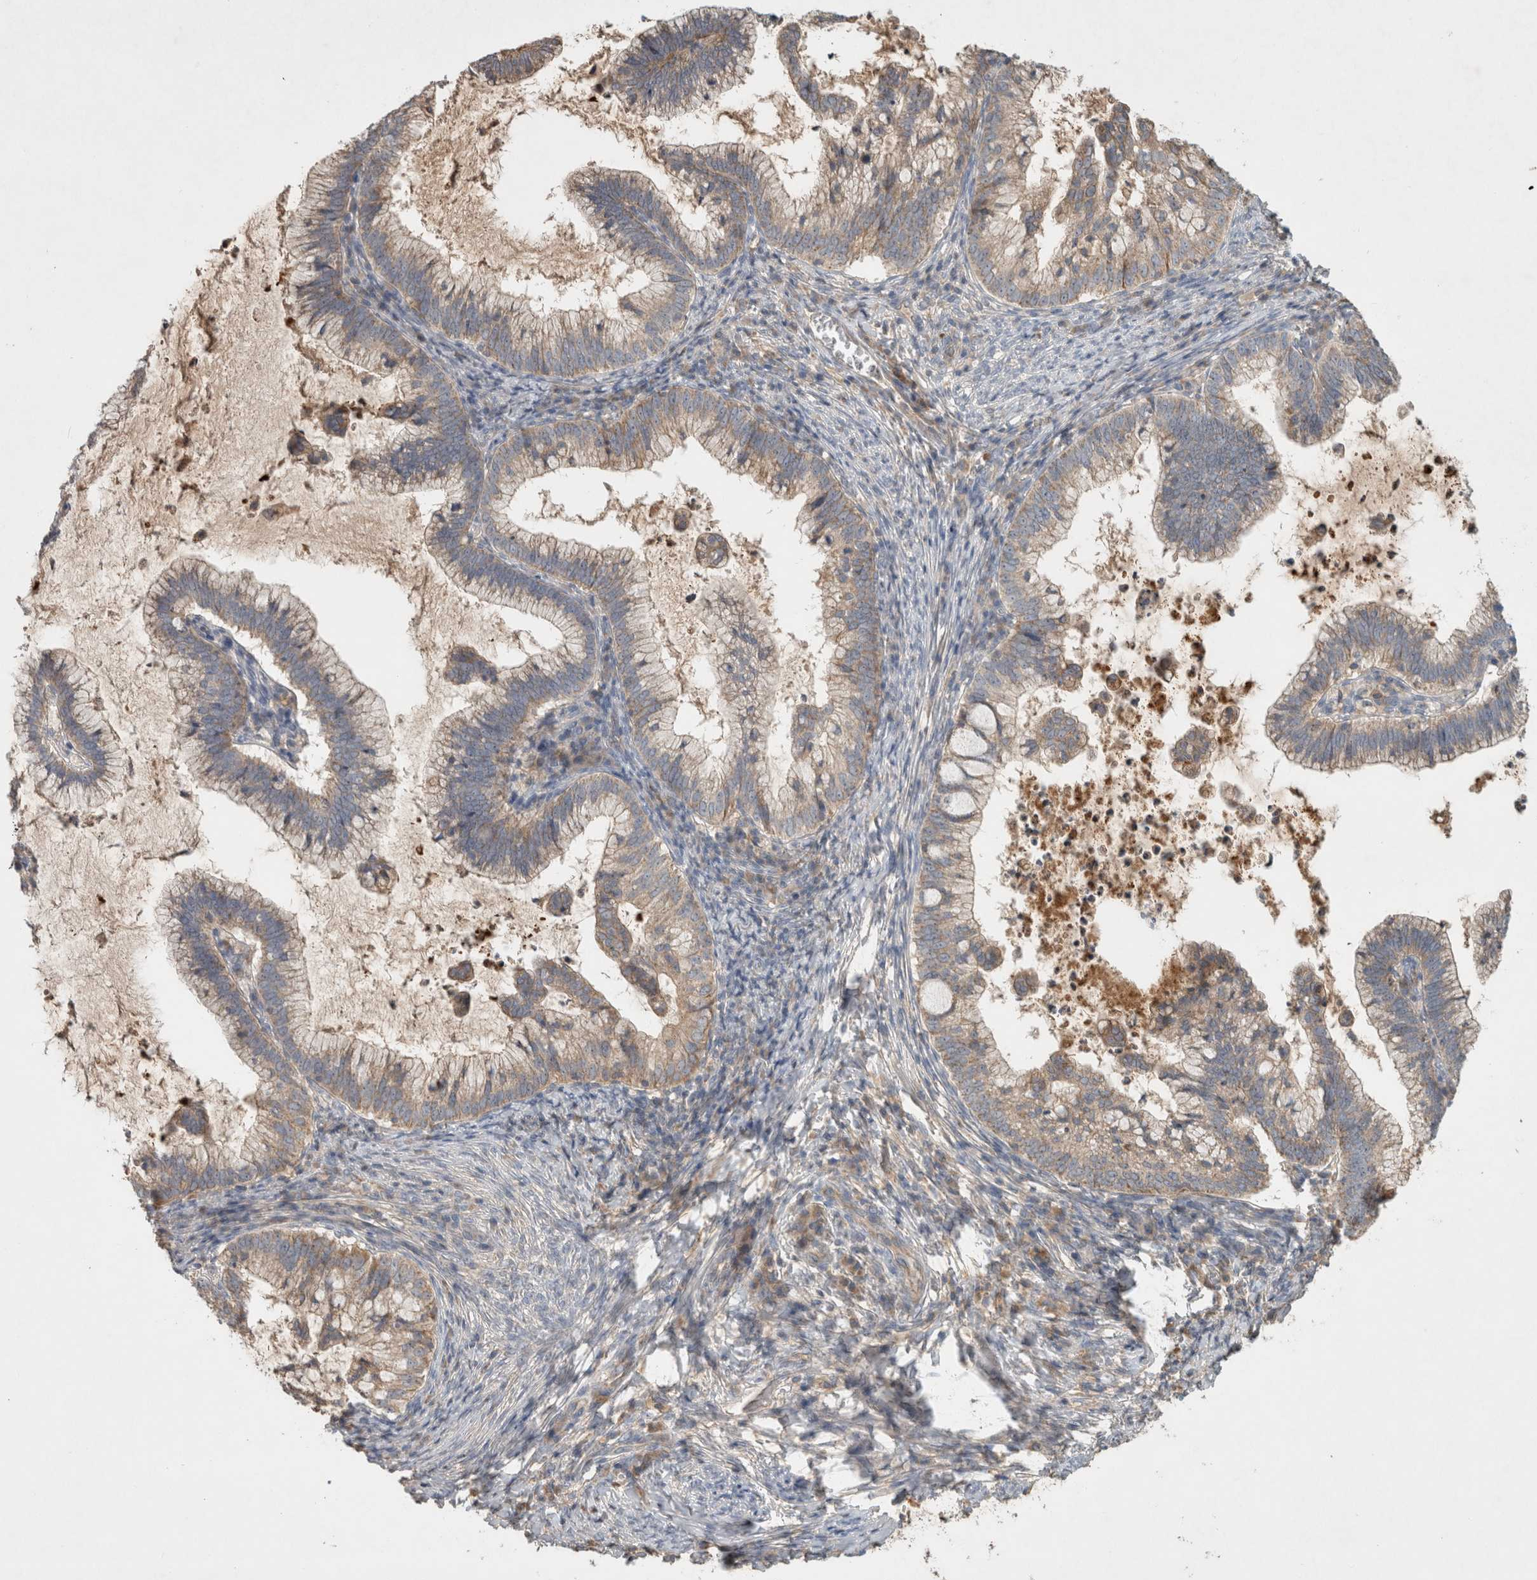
{"staining": {"intensity": "weak", "quantity": ">75%", "location": "cytoplasmic/membranous"}, "tissue": "cervical cancer", "cell_type": "Tumor cells", "image_type": "cancer", "snomed": [{"axis": "morphology", "description": "Adenocarcinoma, NOS"}, {"axis": "topography", "description": "Cervix"}], "caption": "Protein expression analysis of human cervical cancer reveals weak cytoplasmic/membranous expression in approximately >75% of tumor cells.", "gene": "SERAC1", "patient": {"sex": "female", "age": 36}}